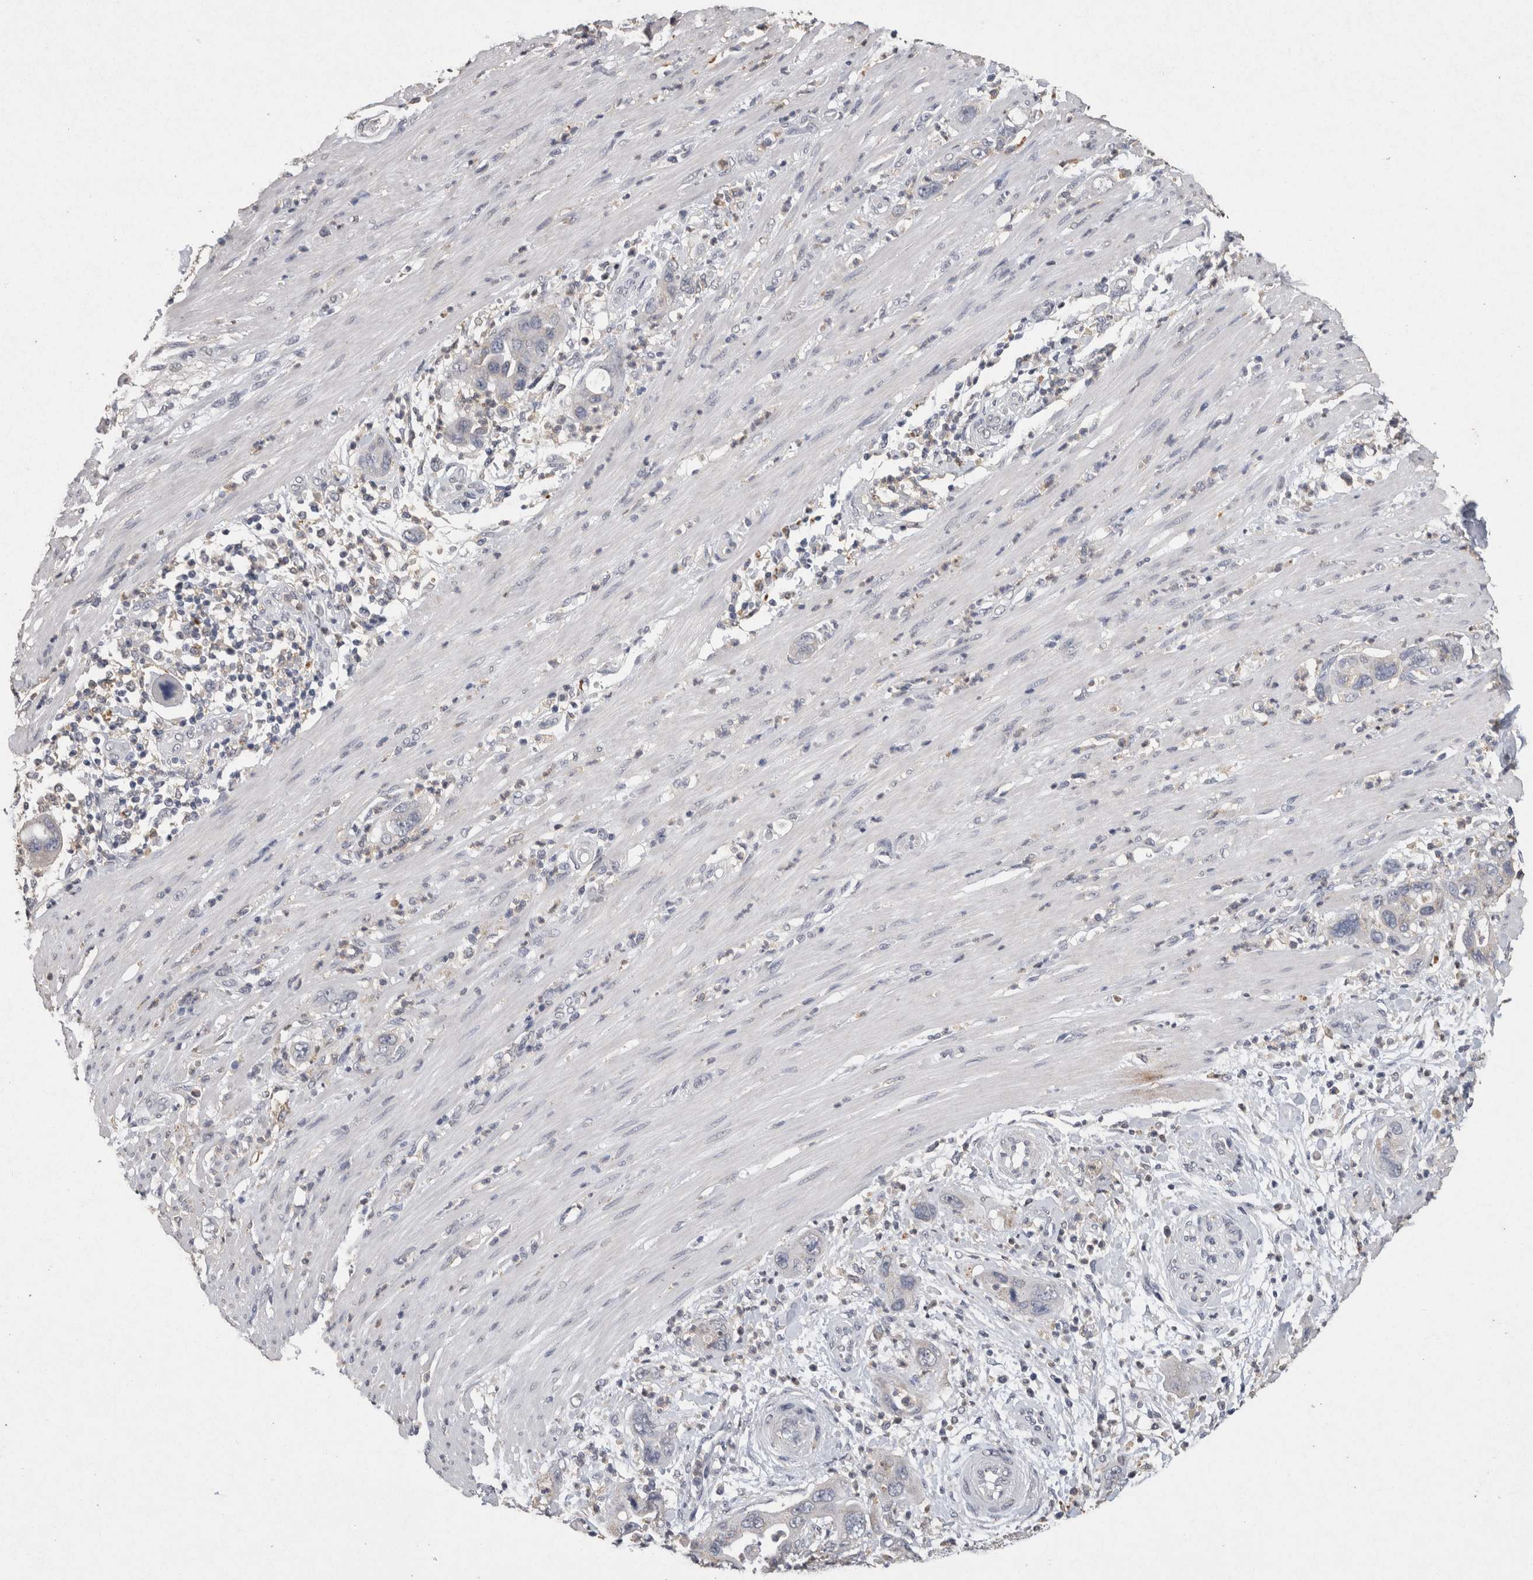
{"staining": {"intensity": "negative", "quantity": "none", "location": "none"}, "tissue": "pancreatic cancer", "cell_type": "Tumor cells", "image_type": "cancer", "snomed": [{"axis": "morphology", "description": "Adenocarcinoma, NOS"}, {"axis": "topography", "description": "Pancreas"}], "caption": "Micrograph shows no protein positivity in tumor cells of pancreatic cancer tissue.", "gene": "CNTFR", "patient": {"sex": "female", "age": 71}}